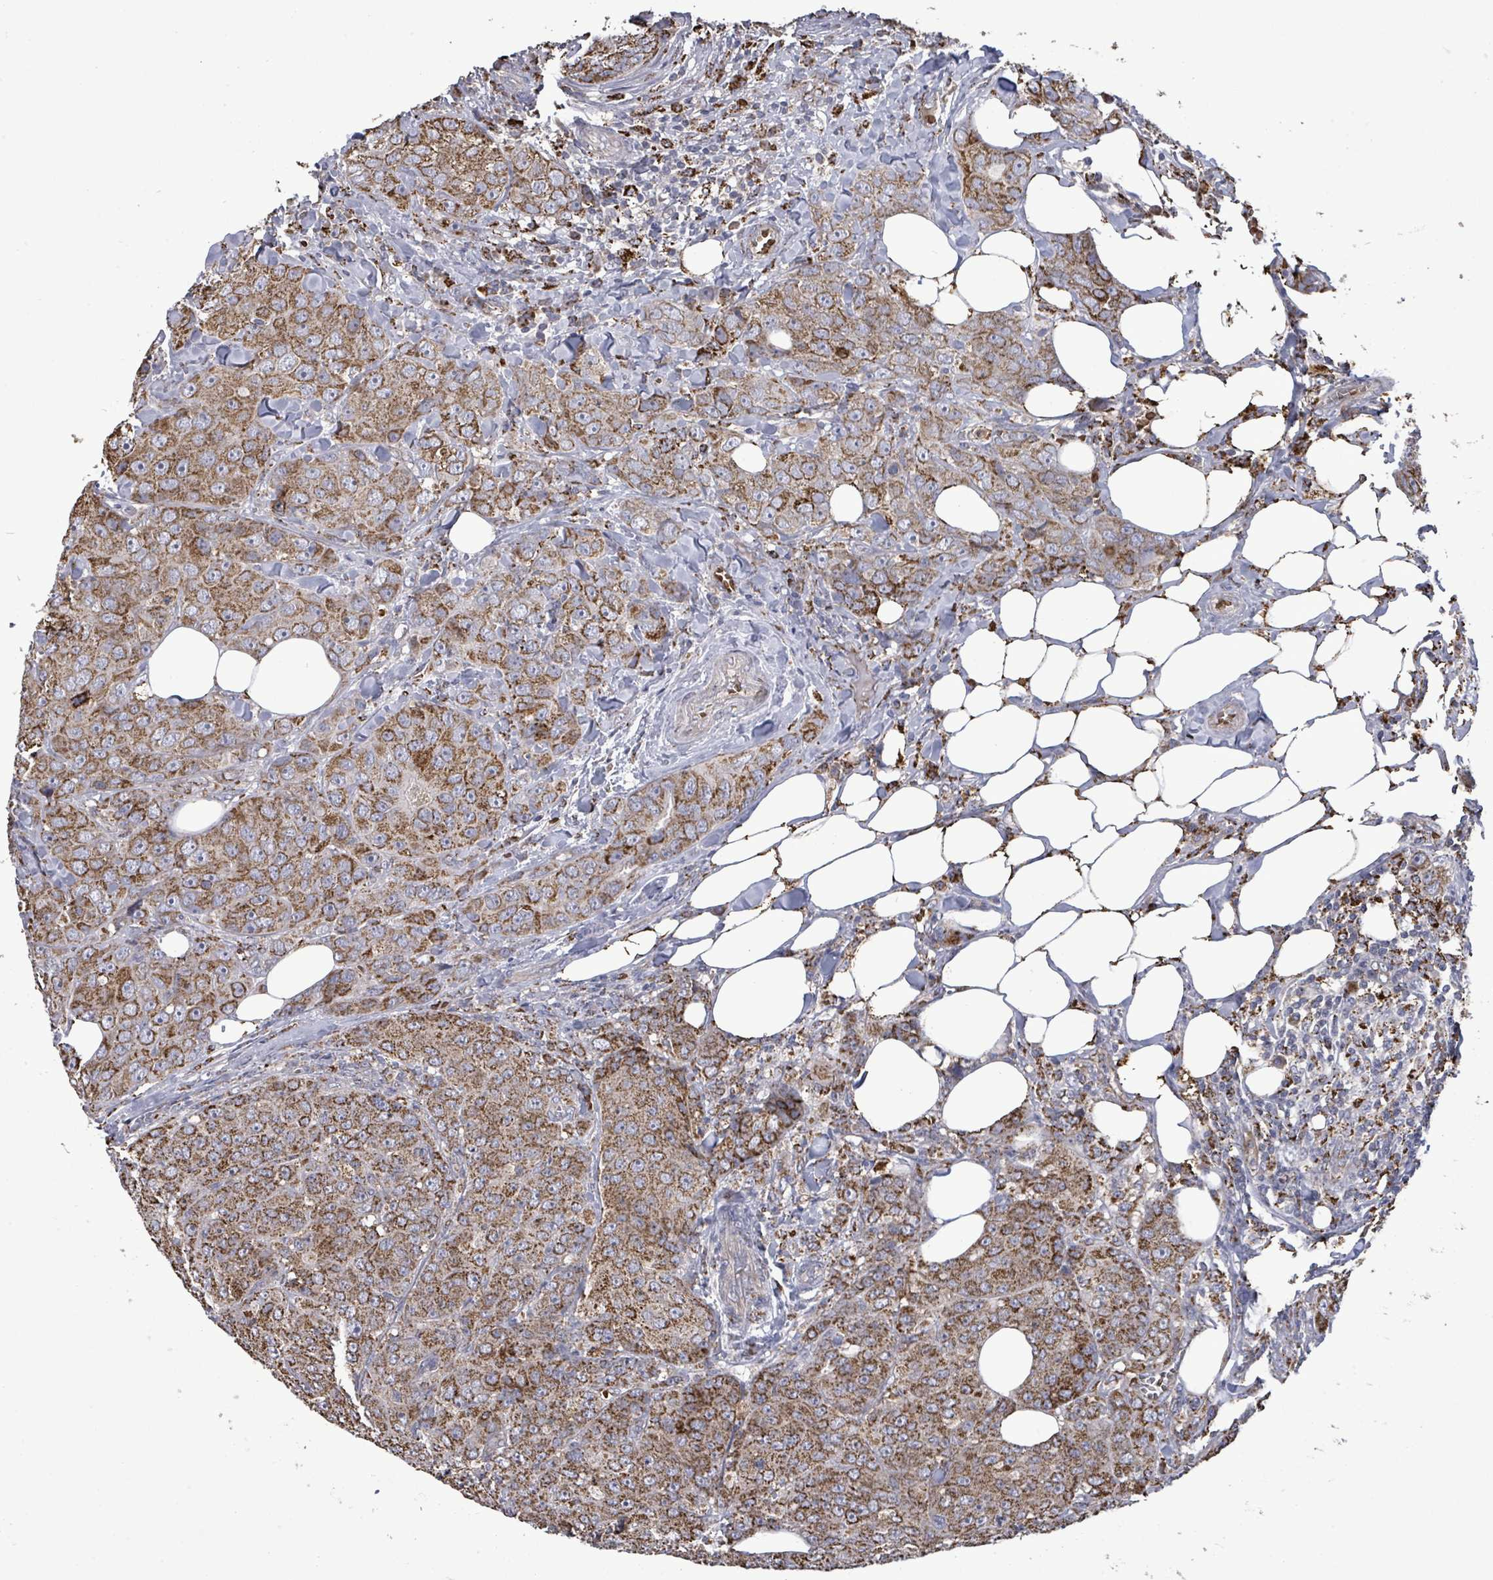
{"staining": {"intensity": "strong", "quantity": ">75%", "location": "cytoplasmic/membranous"}, "tissue": "breast cancer", "cell_type": "Tumor cells", "image_type": "cancer", "snomed": [{"axis": "morphology", "description": "Duct carcinoma"}, {"axis": "topography", "description": "Breast"}], "caption": "Immunohistochemistry (IHC) (DAB) staining of human breast cancer (infiltrating ductal carcinoma) reveals strong cytoplasmic/membranous protein staining in approximately >75% of tumor cells.", "gene": "MTMR12", "patient": {"sex": "female", "age": 43}}